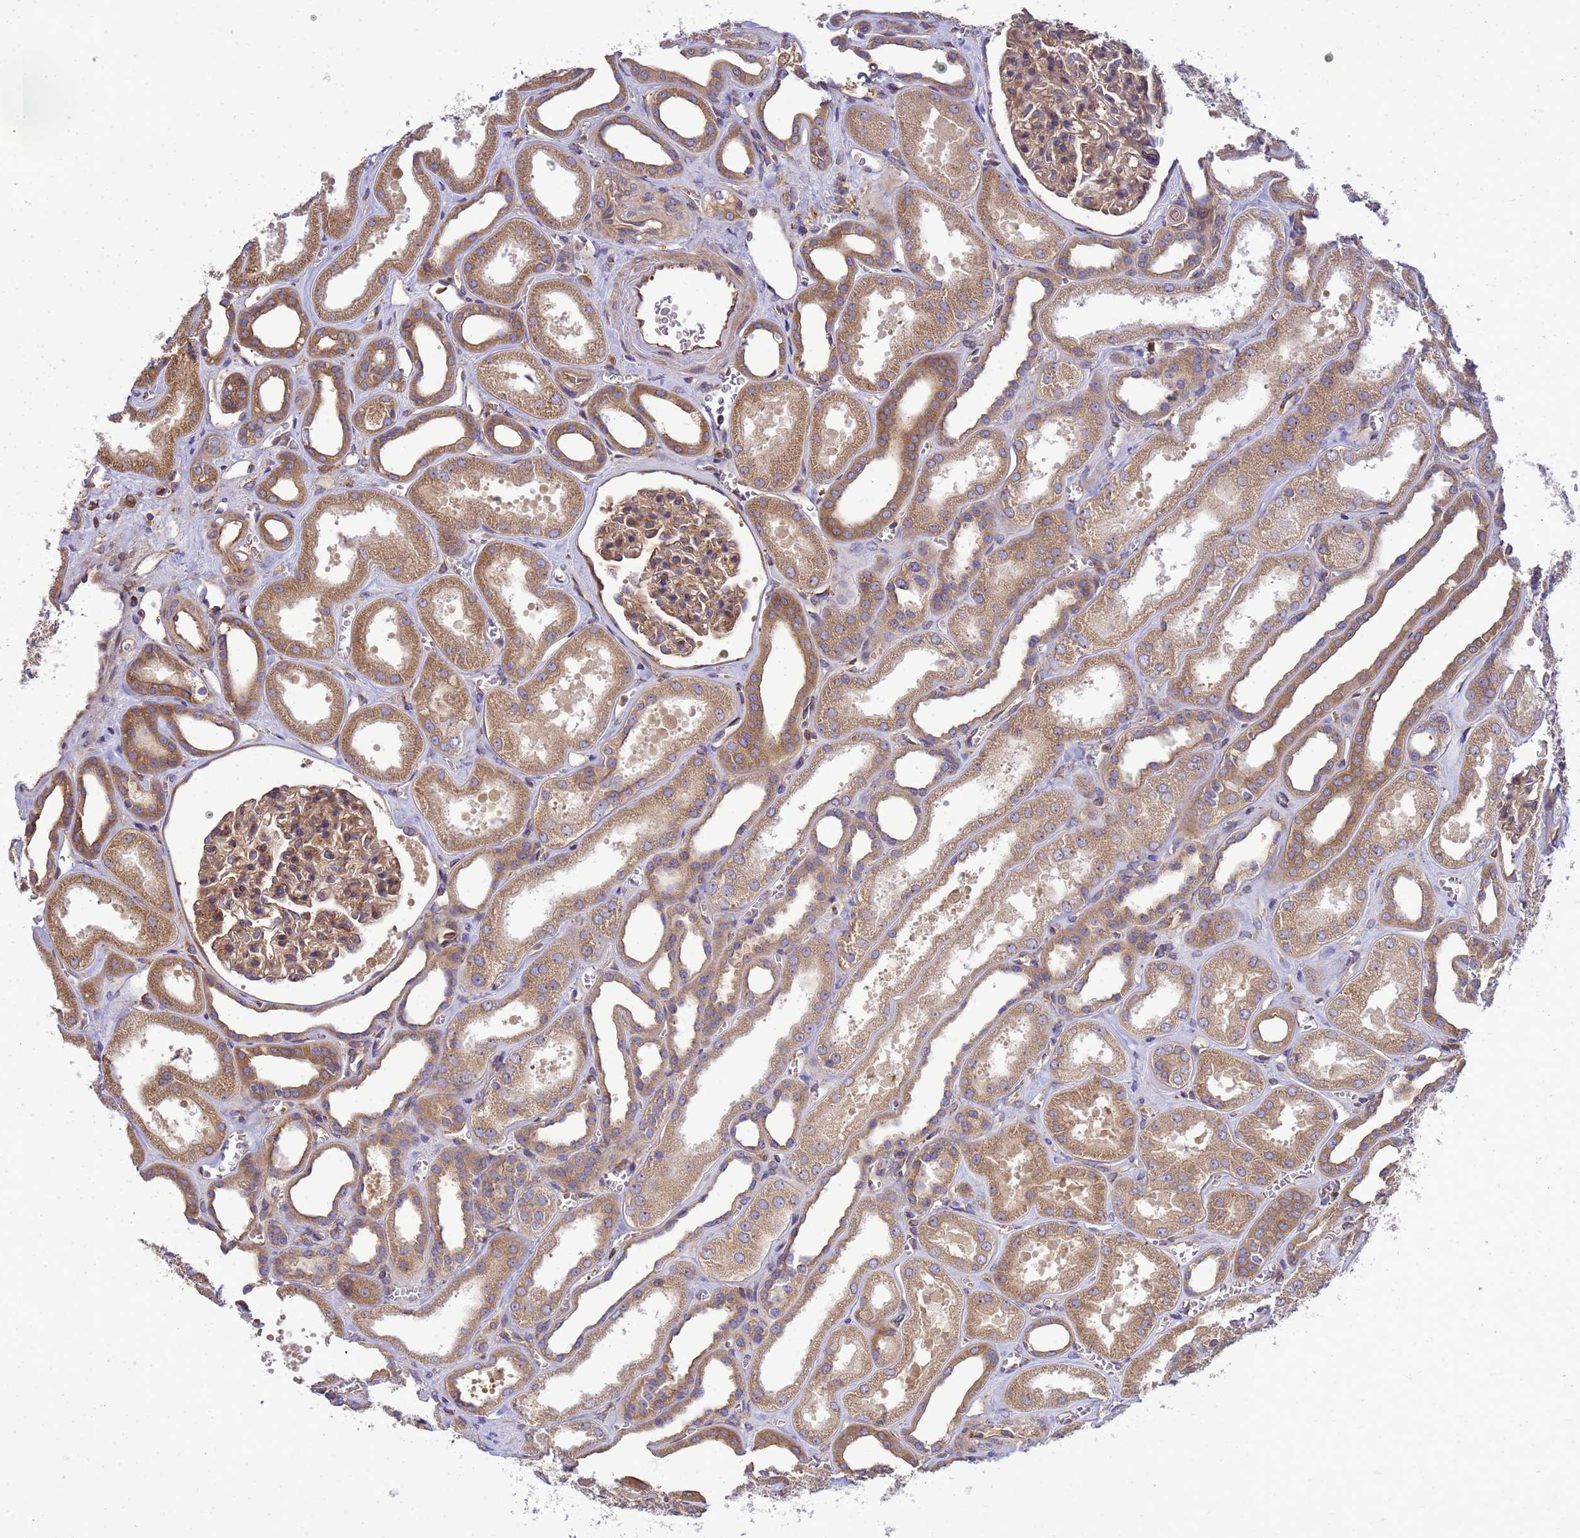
{"staining": {"intensity": "moderate", "quantity": ">75%", "location": "cytoplasmic/membranous"}, "tissue": "kidney", "cell_type": "Cells in glomeruli", "image_type": "normal", "snomed": [{"axis": "morphology", "description": "Normal tissue, NOS"}, {"axis": "morphology", "description": "Adenocarcinoma, NOS"}, {"axis": "topography", "description": "Kidney"}], "caption": "Immunohistochemical staining of normal kidney demonstrates medium levels of moderate cytoplasmic/membranous staining in about >75% of cells in glomeruli.", "gene": "BECN1", "patient": {"sex": "female", "age": 68}}